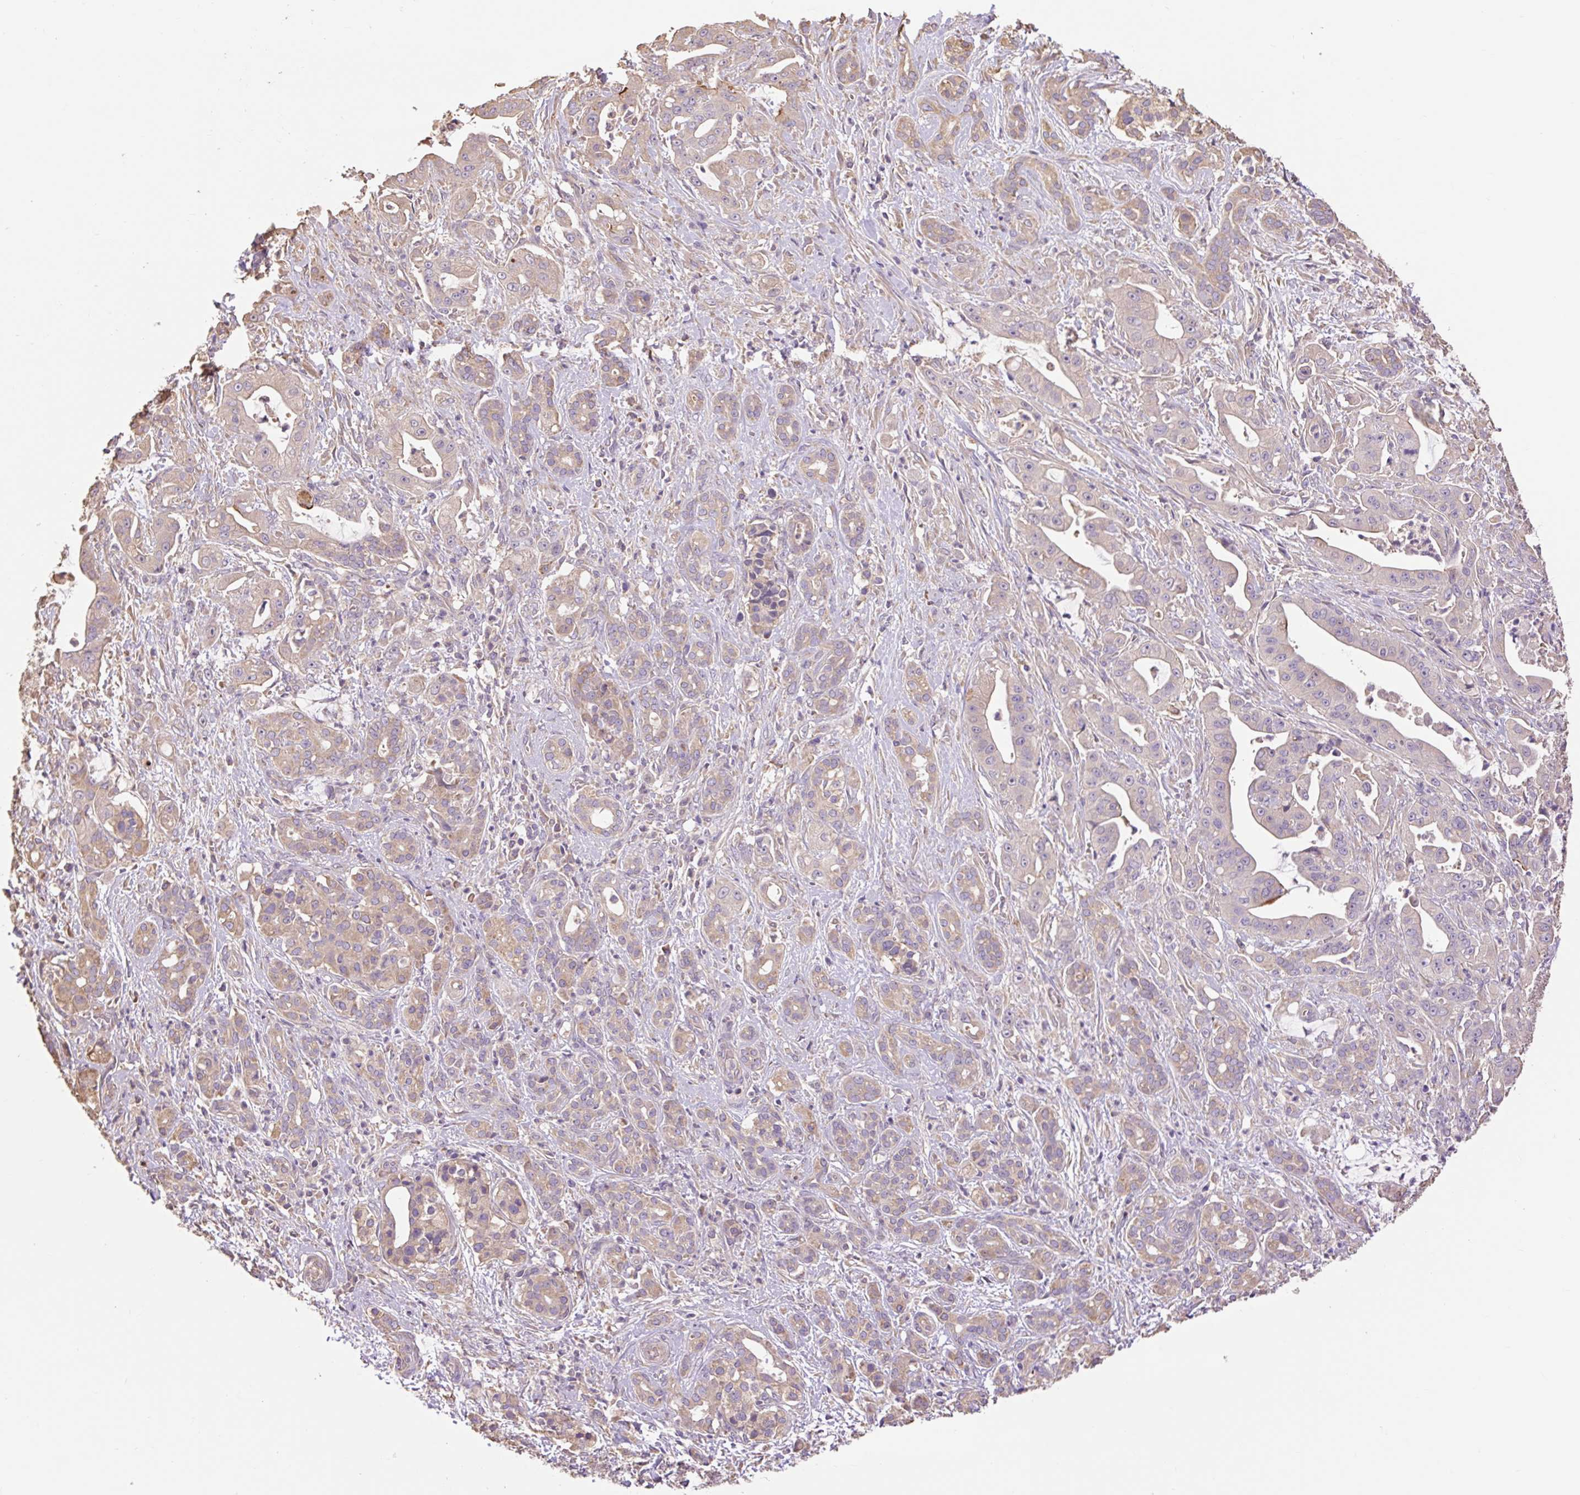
{"staining": {"intensity": "weak", "quantity": "<25%", "location": "cytoplasmic/membranous"}, "tissue": "pancreatic cancer", "cell_type": "Tumor cells", "image_type": "cancer", "snomed": [{"axis": "morphology", "description": "Adenocarcinoma, NOS"}, {"axis": "topography", "description": "Pancreas"}], "caption": "Micrograph shows no significant protein expression in tumor cells of pancreatic cancer.", "gene": "DESI1", "patient": {"sex": "male", "age": 57}}